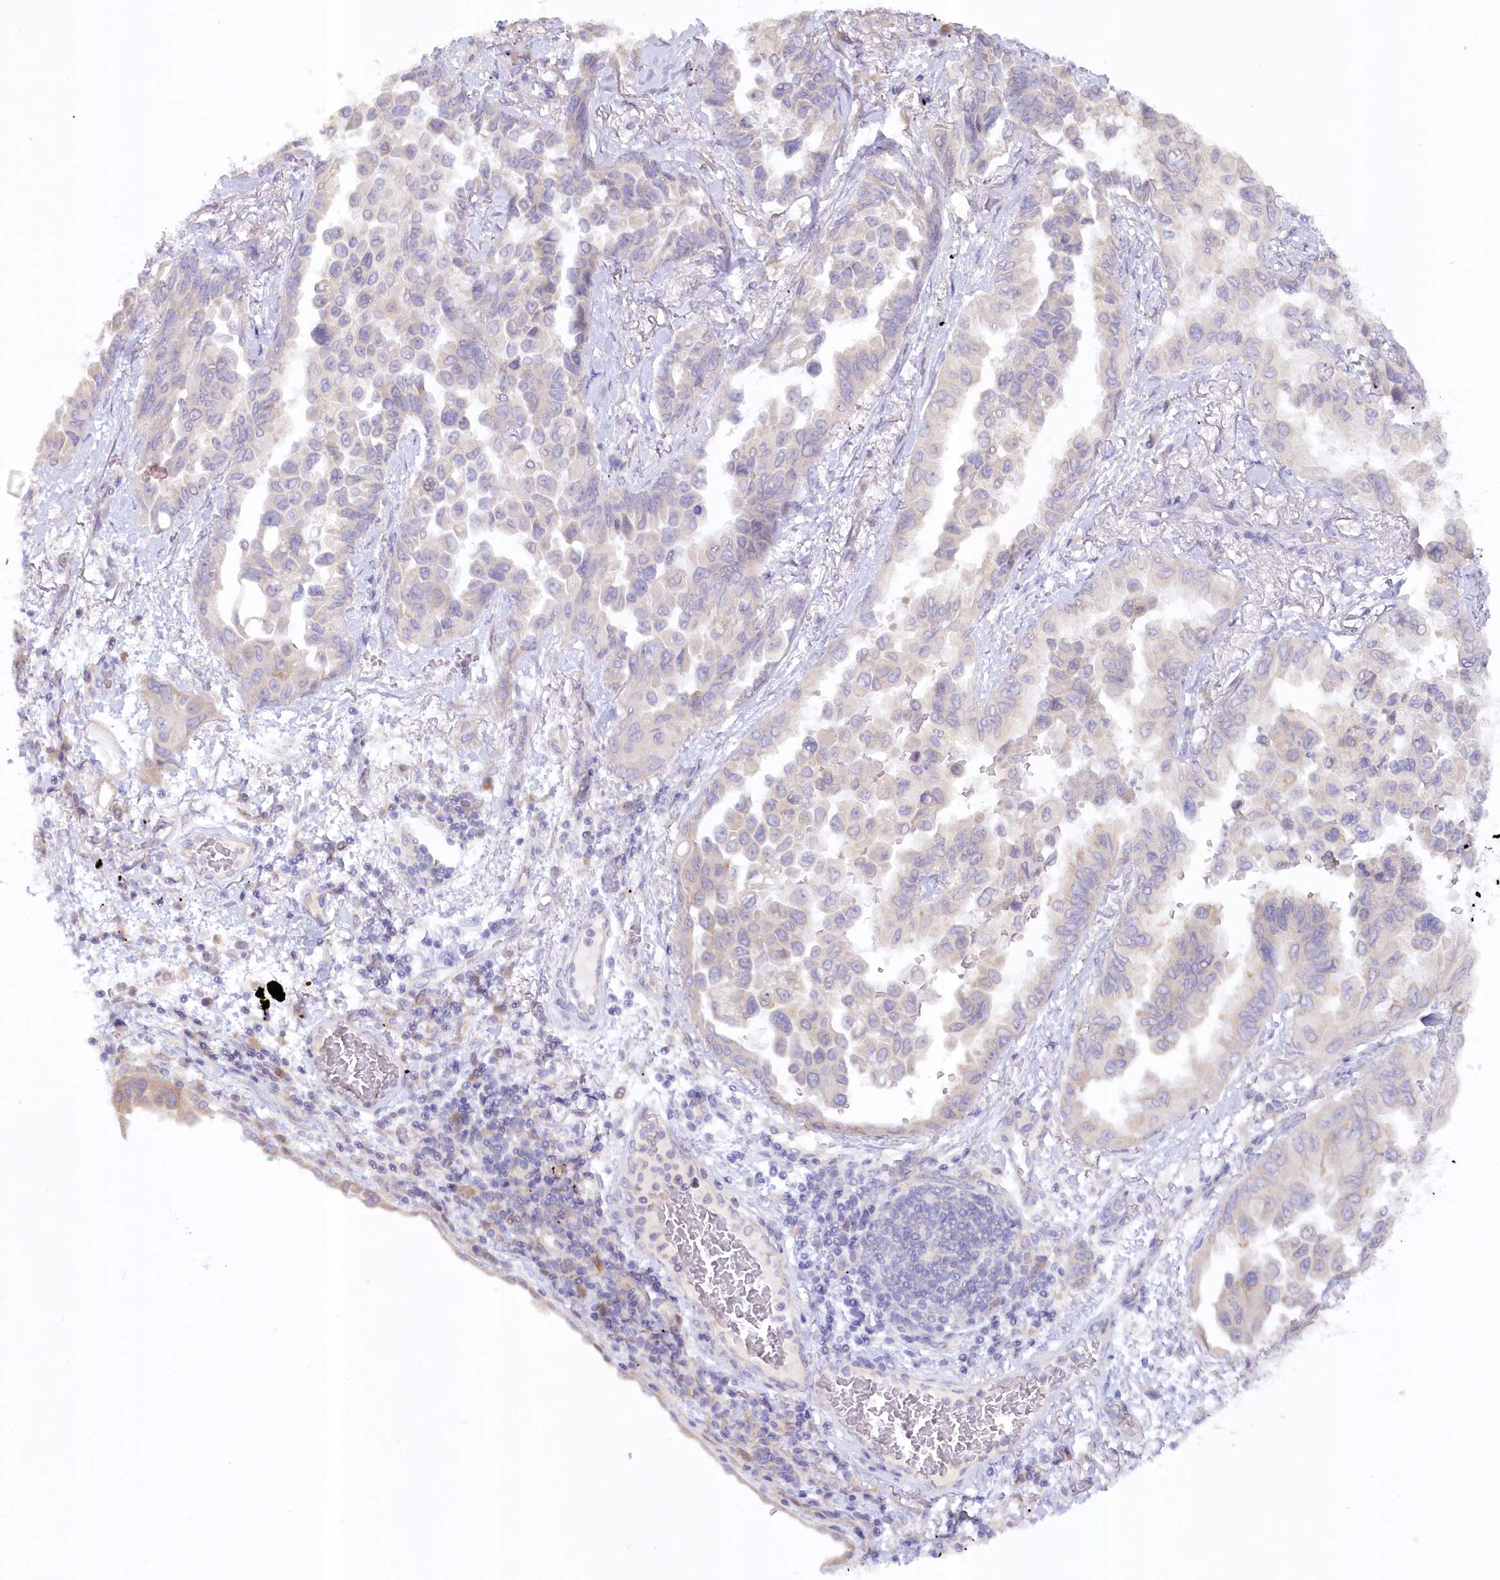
{"staining": {"intensity": "negative", "quantity": "none", "location": "none"}, "tissue": "lung cancer", "cell_type": "Tumor cells", "image_type": "cancer", "snomed": [{"axis": "morphology", "description": "Adenocarcinoma, NOS"}, {"axis": "topography", "description": "Lung"}], "caption": "This is an immunohistochemistry (IHC) micrograph of human lung cancer. There is no positivity in tumor cells.", "gene": "PAIP2", "patient": {"sex": "female", "age": 67}}